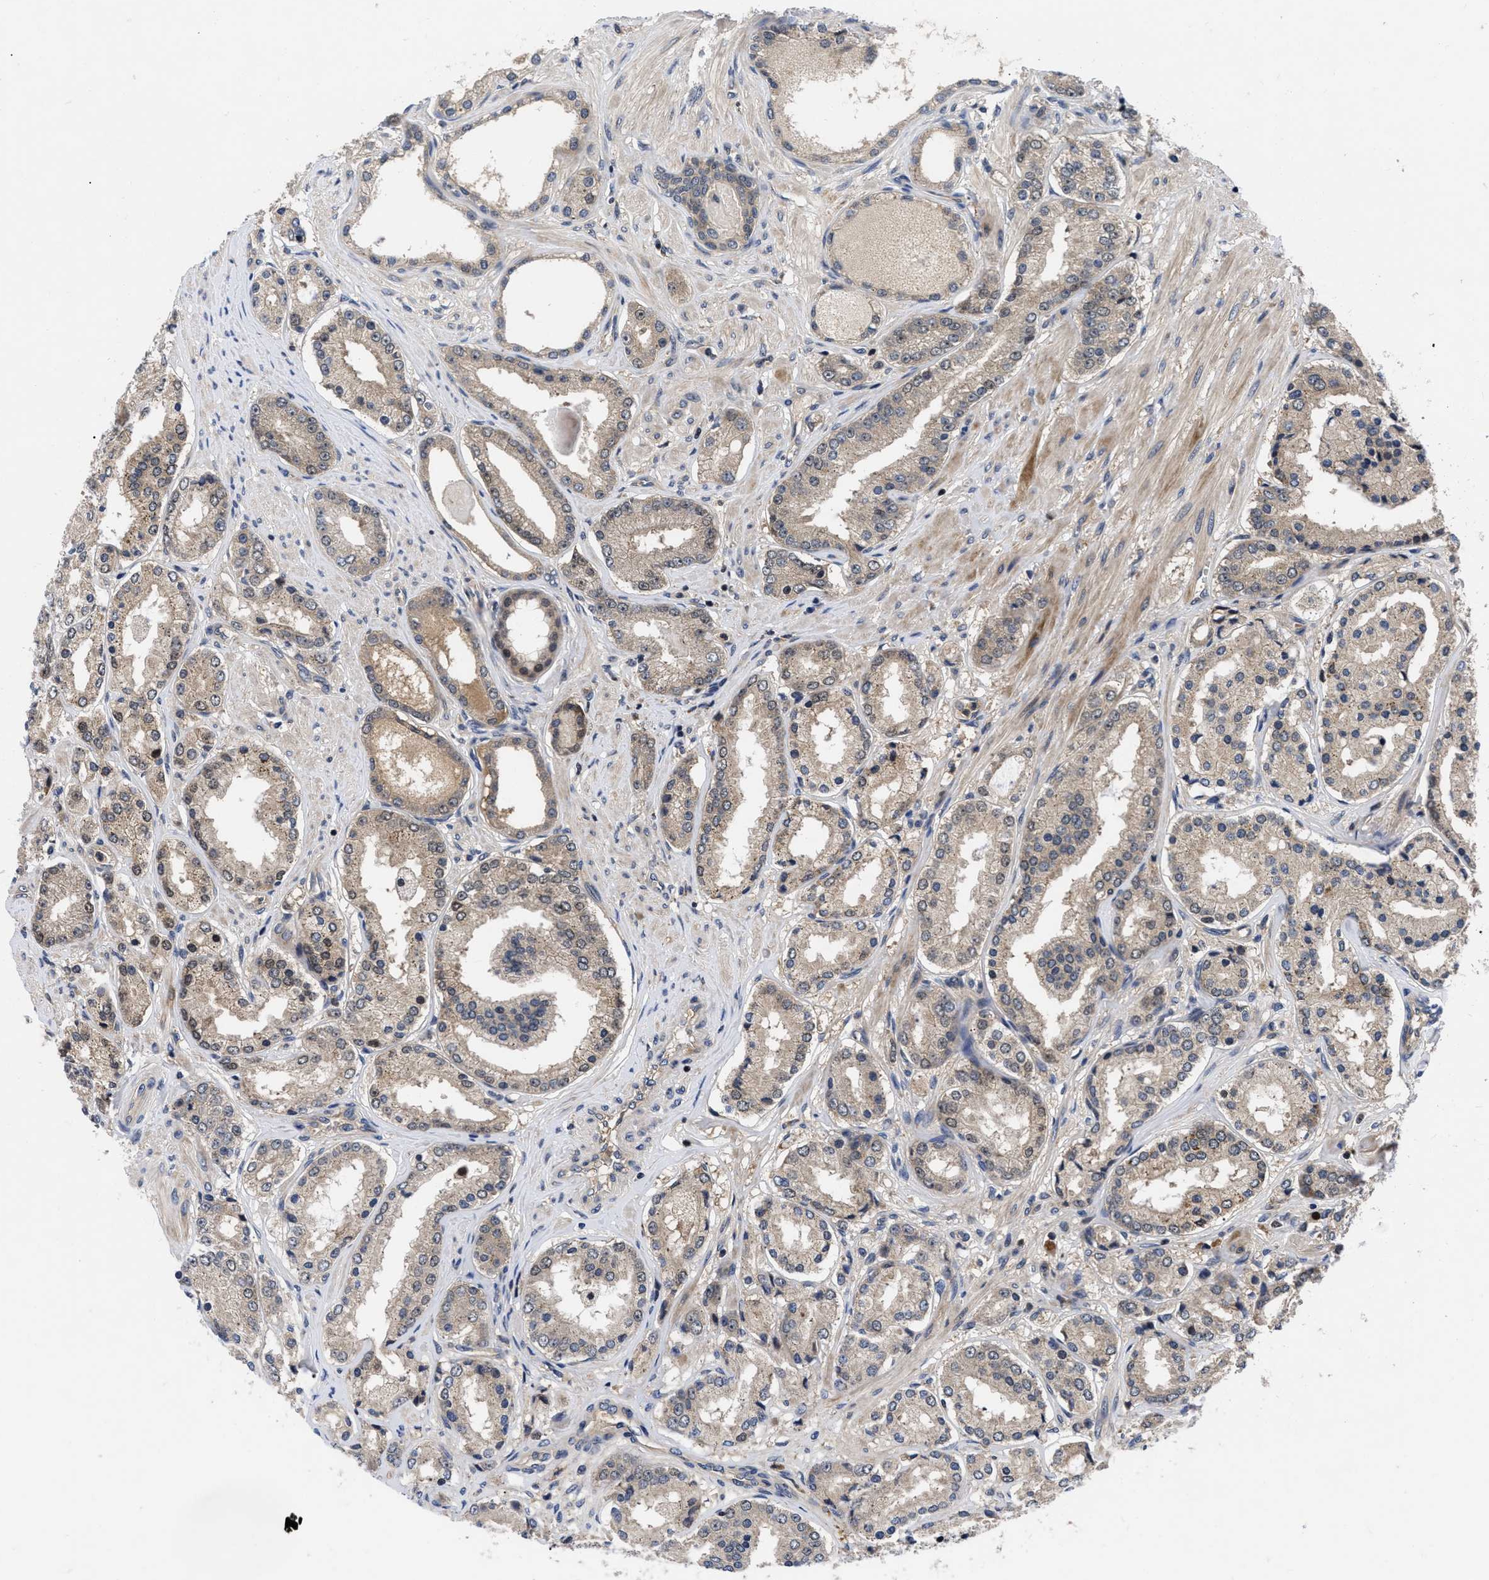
{"staining": {"intensity": "weak", "quantity": ">75%", "location": "cytoplasmic/membranous"}, "tissue": "prostate cancer", "cell_type": "Tumor cells", "image_type": "cancer", "snomed": [{"axis": "morphology", "description": "Adenocarcinoma, Low grade"}, {"axis": "topography", "description": "Prostate"}], "caption": "IHC of human prostate cancer reveals low levels of weak cytoplasmic/membranous positivity in about >75% of tumor cells. (DAB (3,3'-diaminobenzidine) IHC with brightfield microscopy, high magnification).", "gene": "FAM200A", "patient": {"sex": "male", "age": 63}}